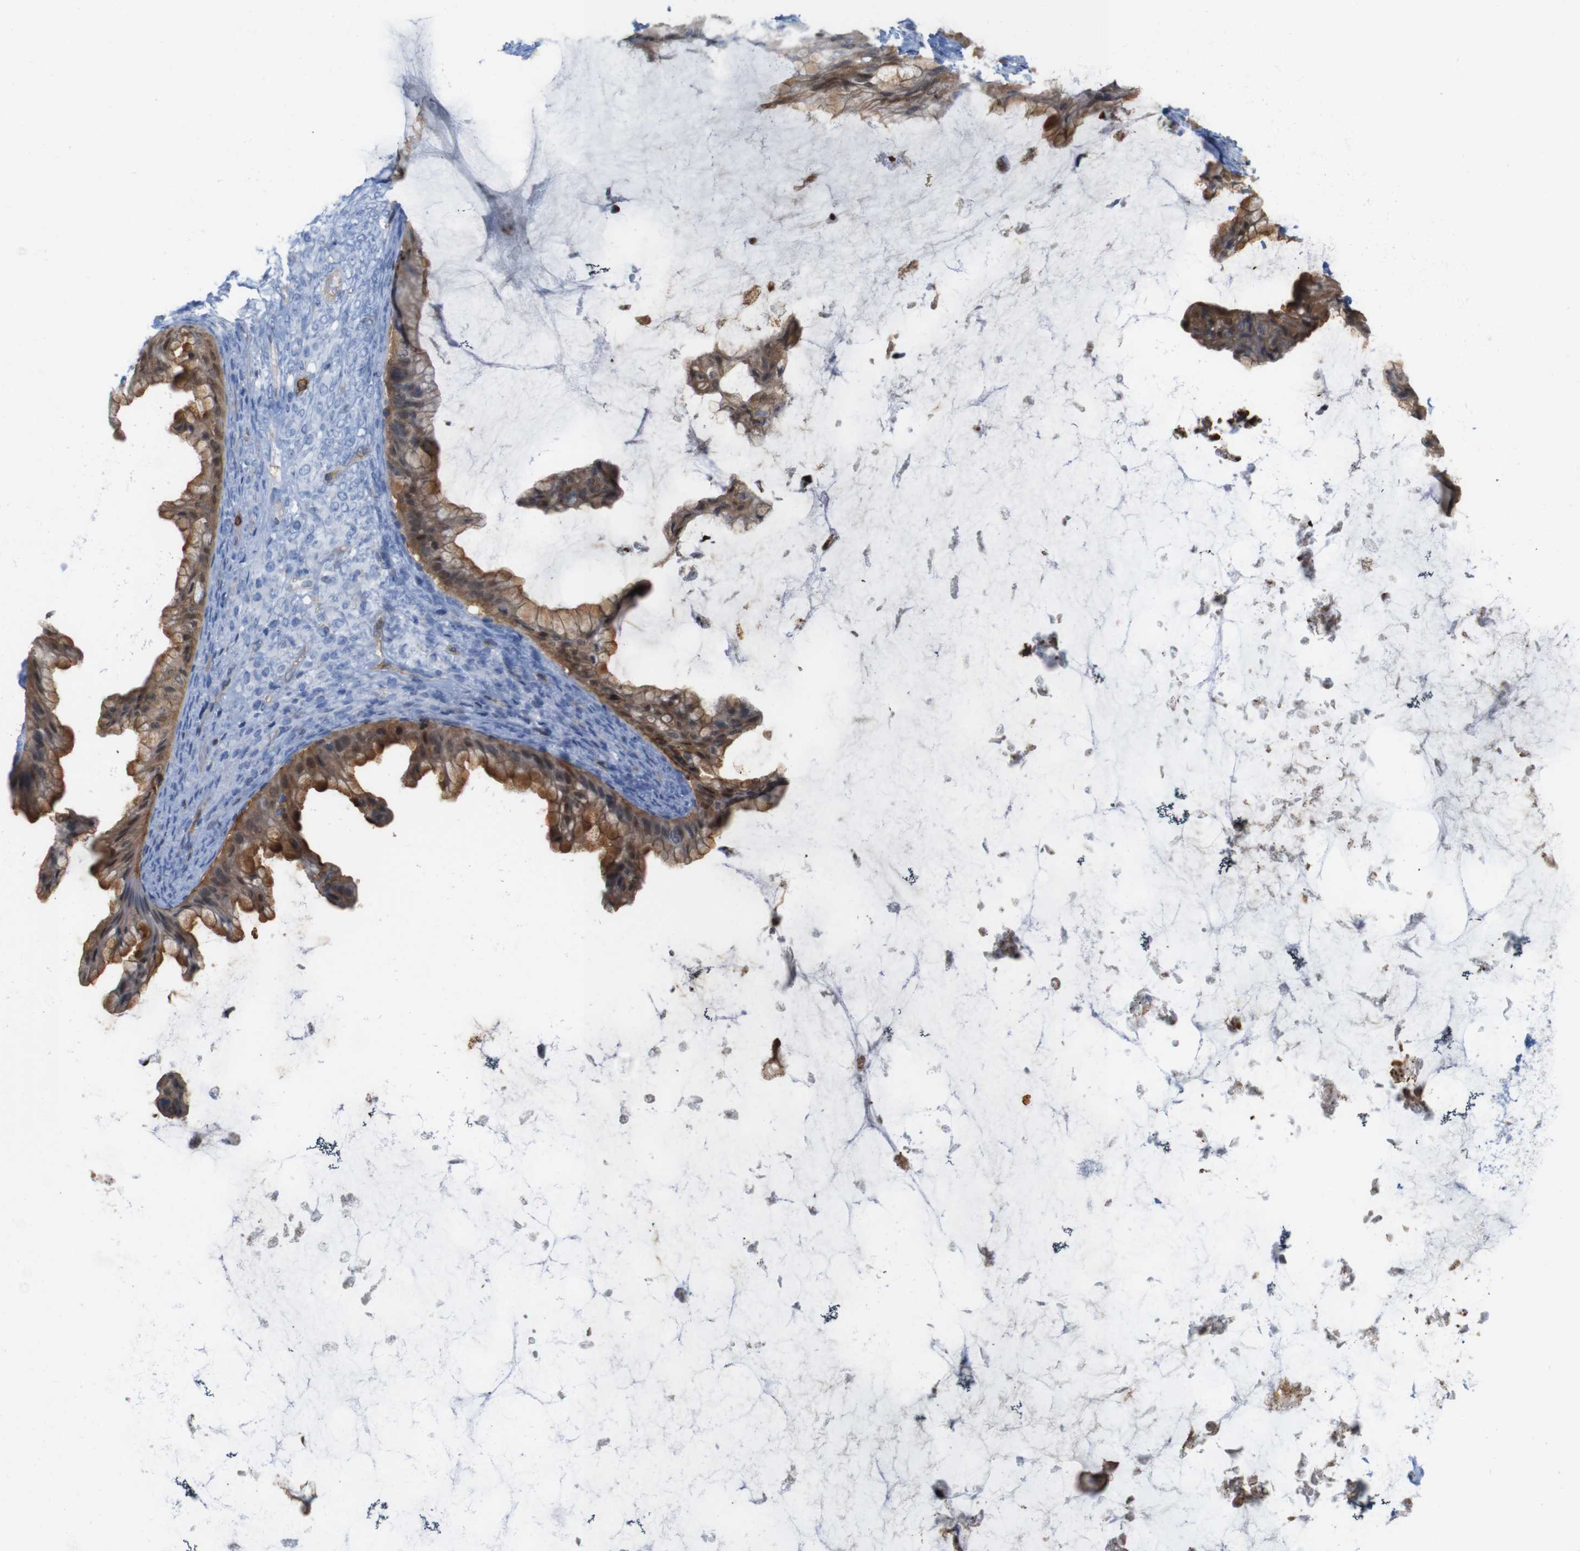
{"staining": {"intensity": "moderate", "quantity": ">75%", "location": "cytoplasmic/membranous"}, "tissue": "ovarian cancer", "cell_type": "Tumor cells", "image_type": "cancer", "snomed": [{"axis": "morphology", "description": "Cystadenocarcinoma, mucinous, NOS"}, {"axis": "topography", "description": "Ovary"}], "caption": "Immunohistochemical staining of mucinous cystadenocarcinoma (ovarian) demonstrates medium levels of moderate cytoplasmic/membranous expression in approximately >75% of tumor cells.", "gene": "ANXA1", "patient": {"sex": "female", "age": 61}}